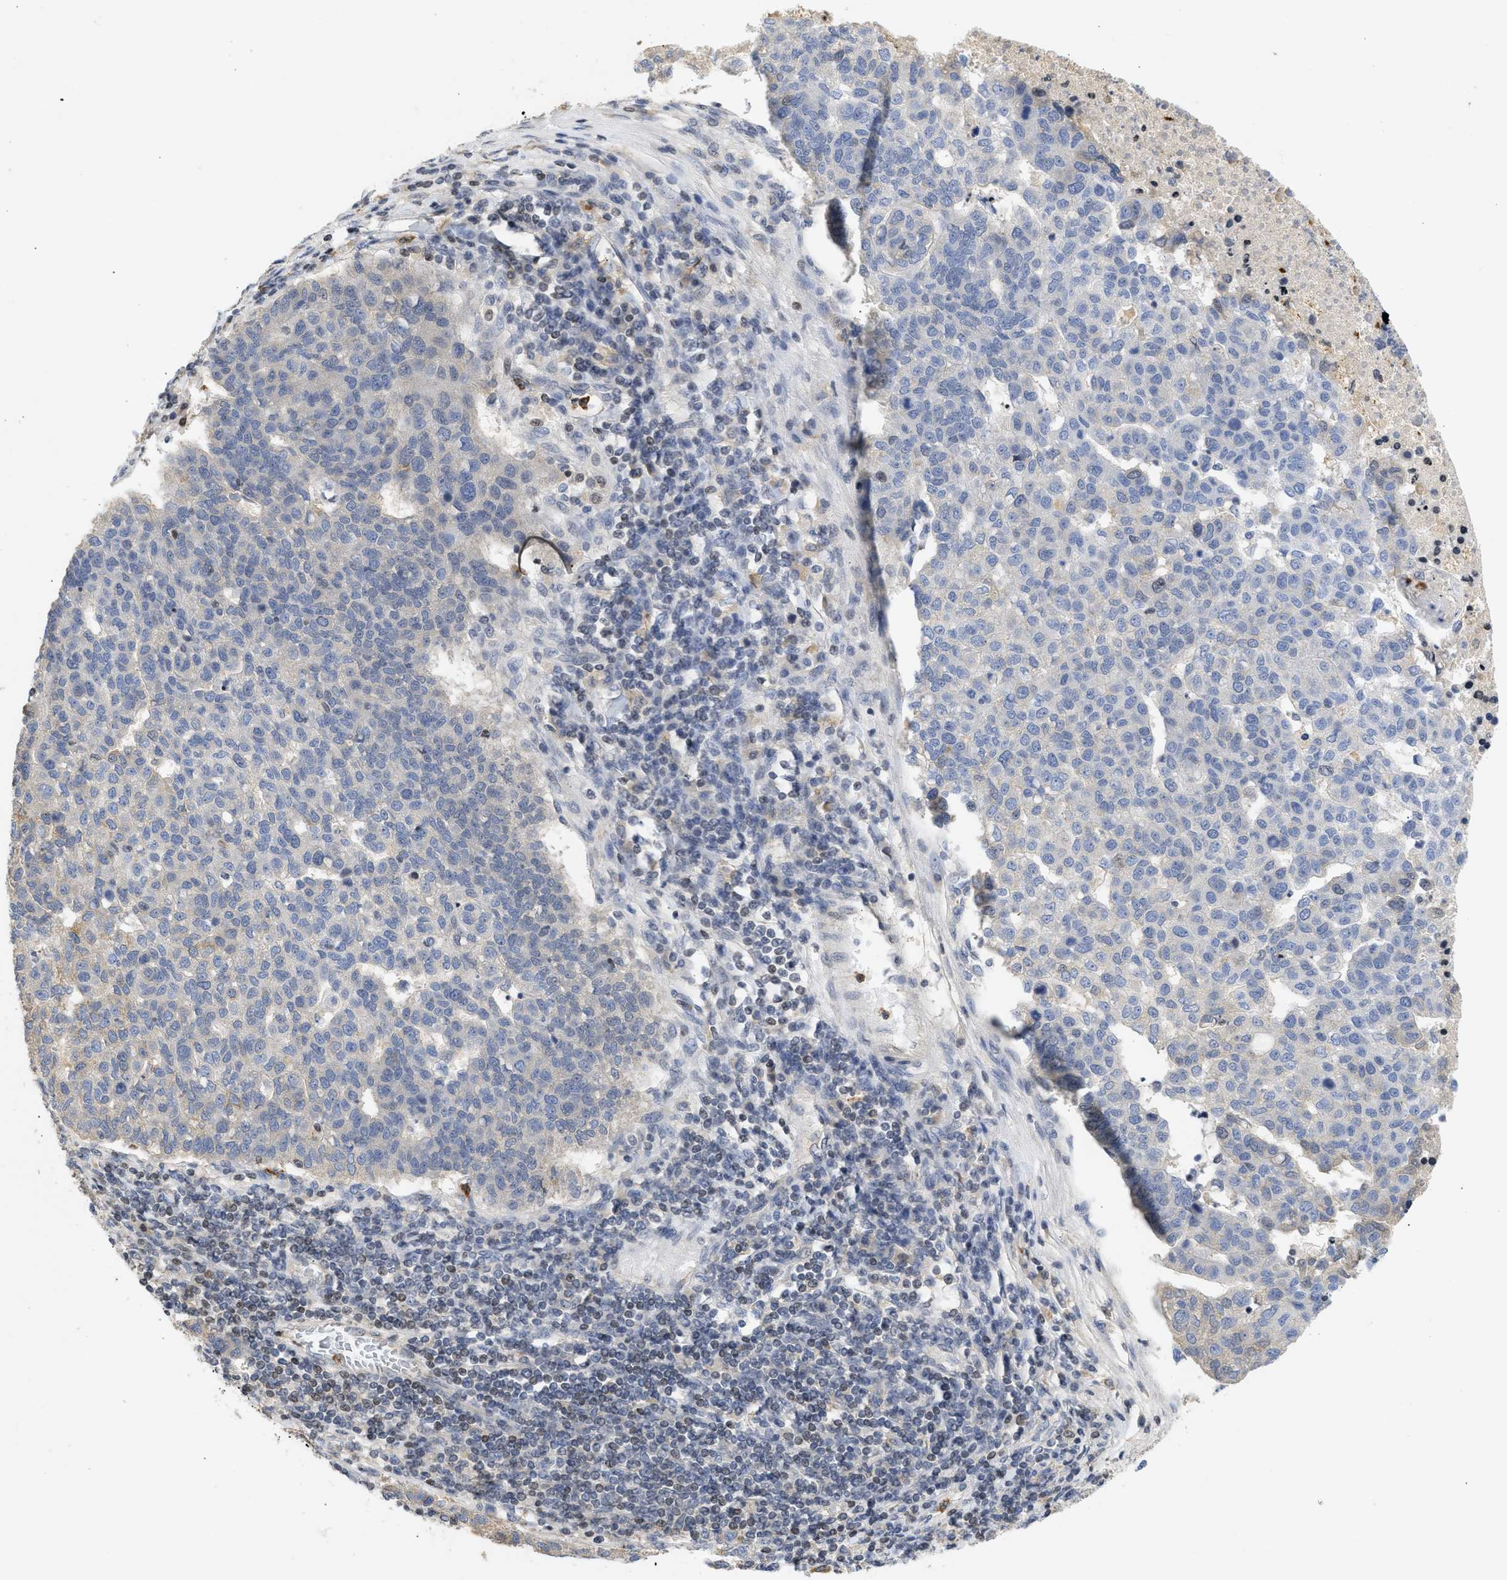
{"staining": {"intensity": "negative", "quantity": "none", "location": "none"}, "tissue": "pancreatic cancer", "cell_type": "Tumor cells", "image_type": "cancer", "snomed": [{"axis": "morphology", "description": "Adenocarcinoma, NOS"}, {"axis": "topography", "description": "Pancreas"}], "caption": "This image is of adenocarcinoma (pancreatic) stained with IHC to label a protein in brown with the nuclei are counter-stained blue. There is no positivity in tumor cells.", "gene": "ENSG00000142539", "patient": {"sex": "female", "age": 61}}